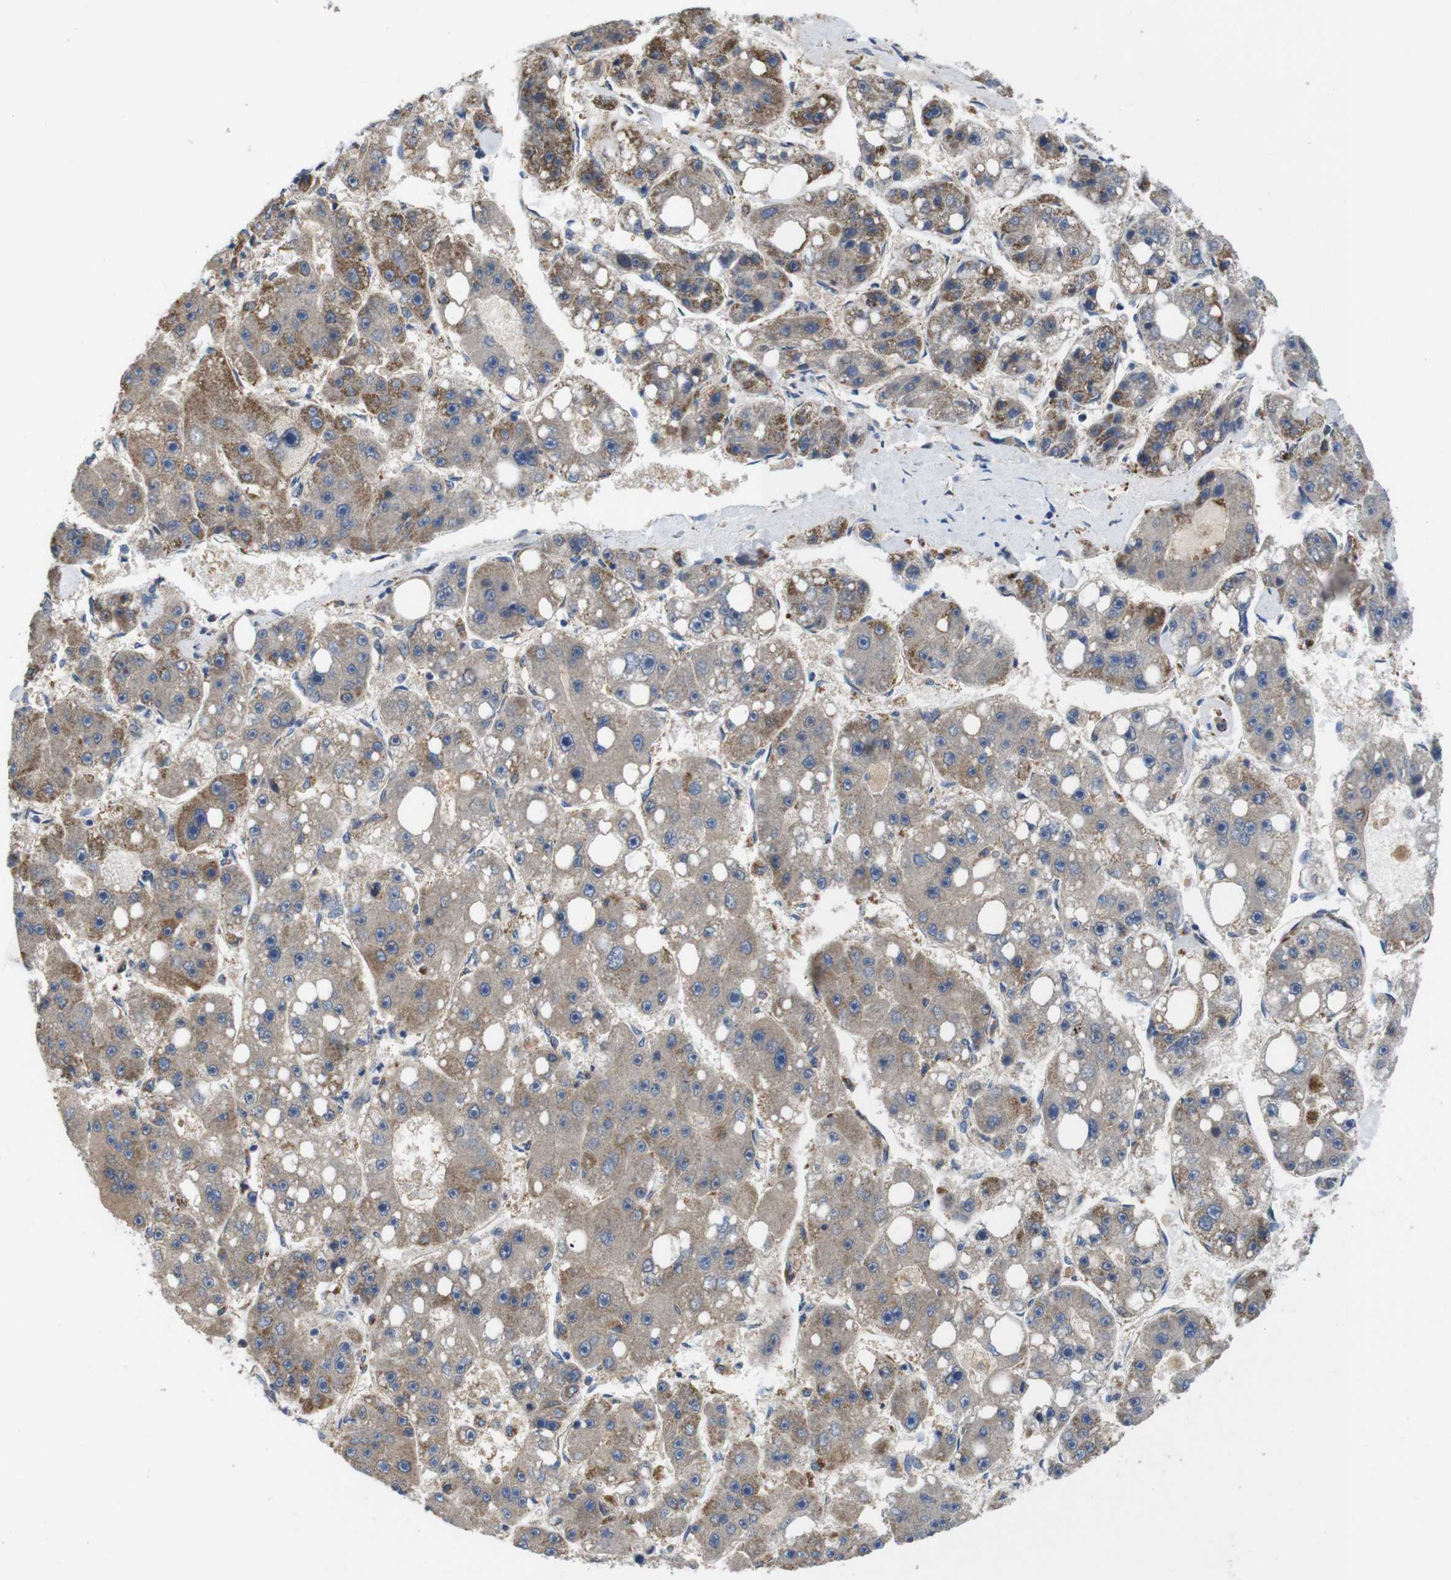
{"staining": {"intensity": "moderate", "quantity": ">75%", "location": "cytoplasmic/membranous"}, "tissue": "liver cancer", "cell_type": "Tumor cells", "image_type": "cancer", "snomed": [{"axis": "morphology", "description": "Carcinoma, Hepatocellular, NOS"}, {"axis": "topography", "description": "Liver"}], "caption": "Immunohistochemical staining of liver cancer (hepatocellular carcinoma) reveals moderate cytoplasmic/membranous protein positivity in approximately >75% of tumor cells. (Brightfield microscopy of DAB IHC at high magnification).", "gene": "F2RL1", "patient": {"sex": "female", "age": 61}}